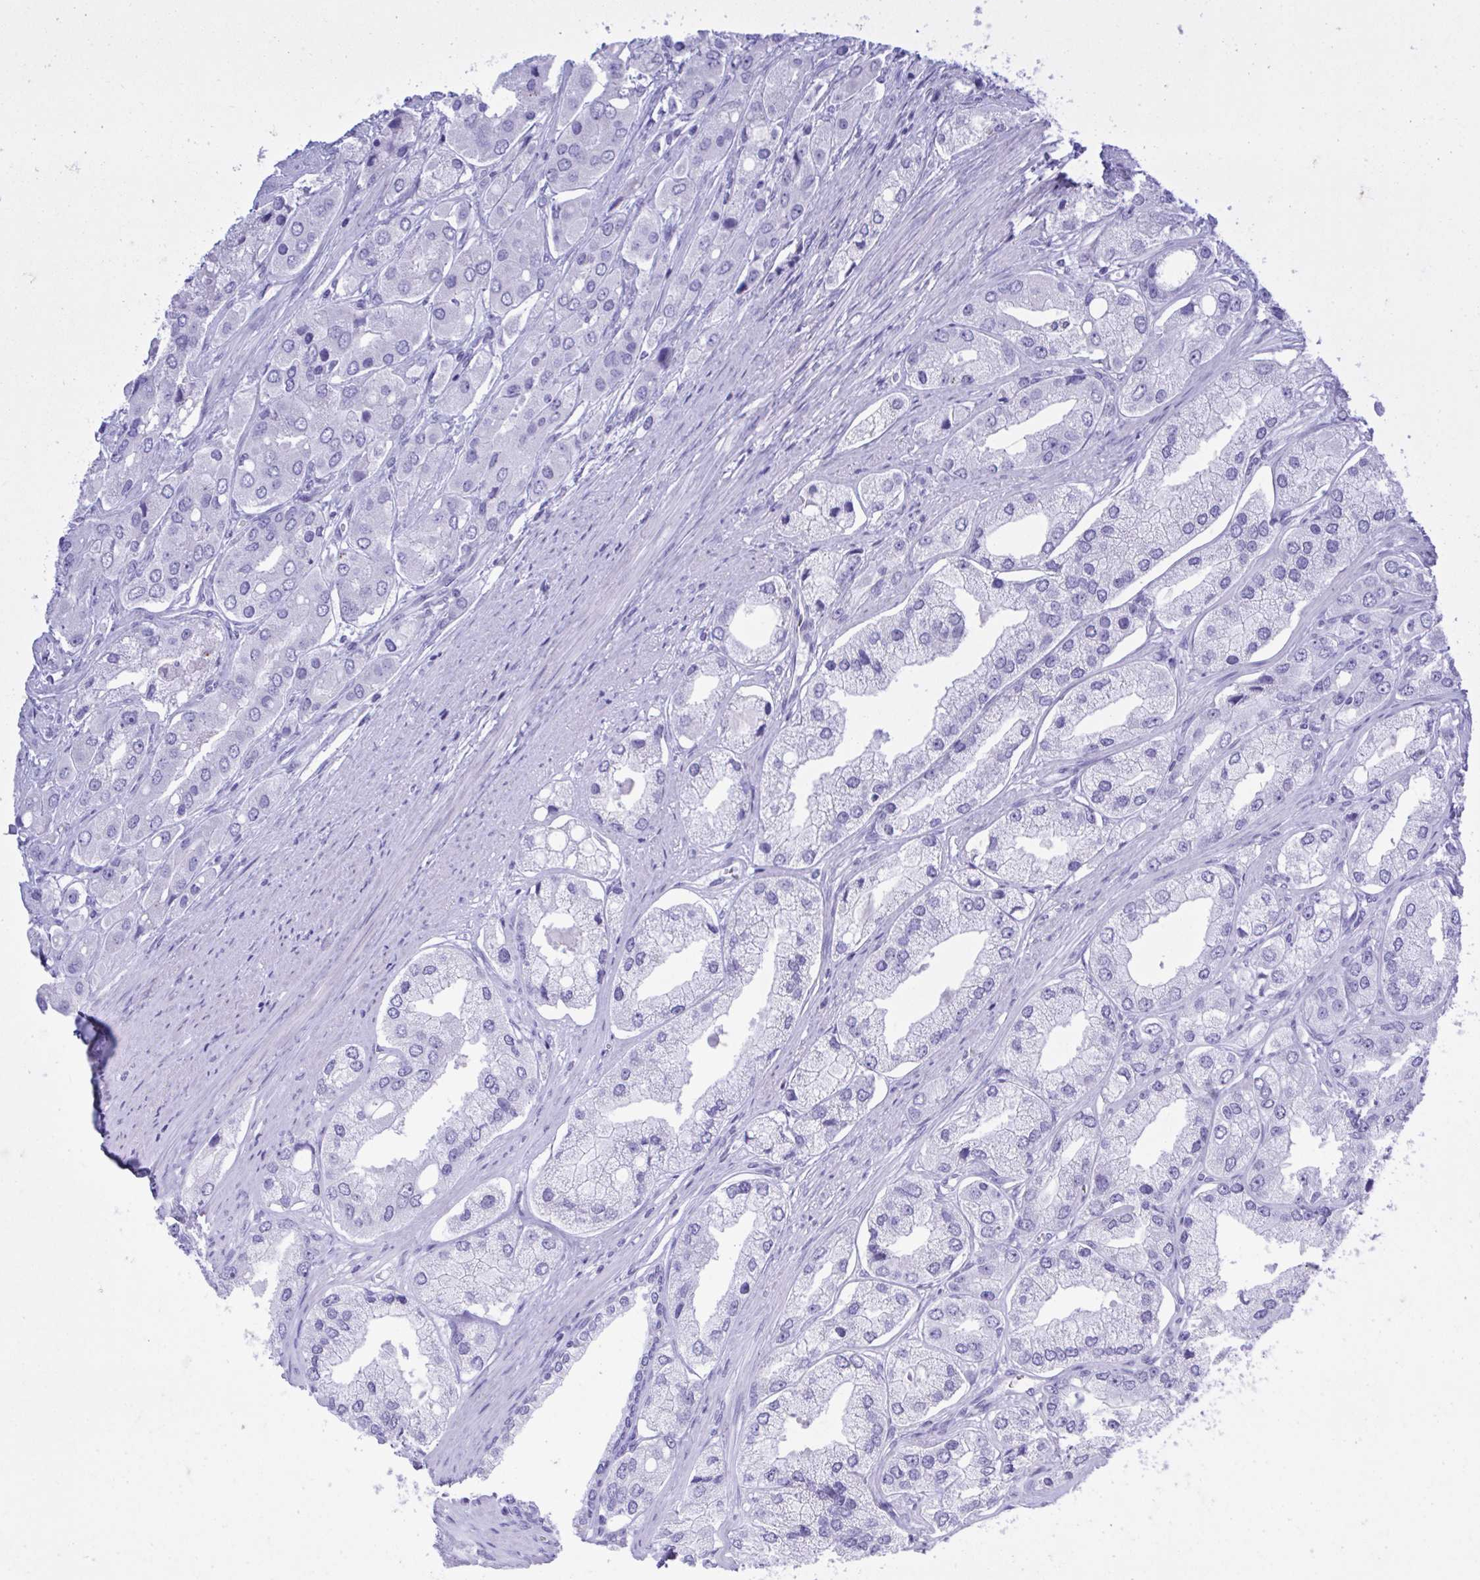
{"staining": {"intensity": "negative", "quantity": "none", "location": "none"}, "tissue": "prostate cancer", "cell_type": "Tumor cells", "image_type": "cancer", "snomed": [{"axis": "morphology", "description": "Adenocarcinoma, Low grade"}, {"axis": "topography", "description": "Prostate"}], "caption": "High magnification brightfield microscopy of prostate cancer (adenocarcinoma (low-grade)) stained with DAB (3,3'-diaminobenzidine) (brown) and counterstained with hematoxylin (blue): tumor cells show no significant expression.", "gene": "BEX5", "patient": {"sex": "male", "age": 69}}